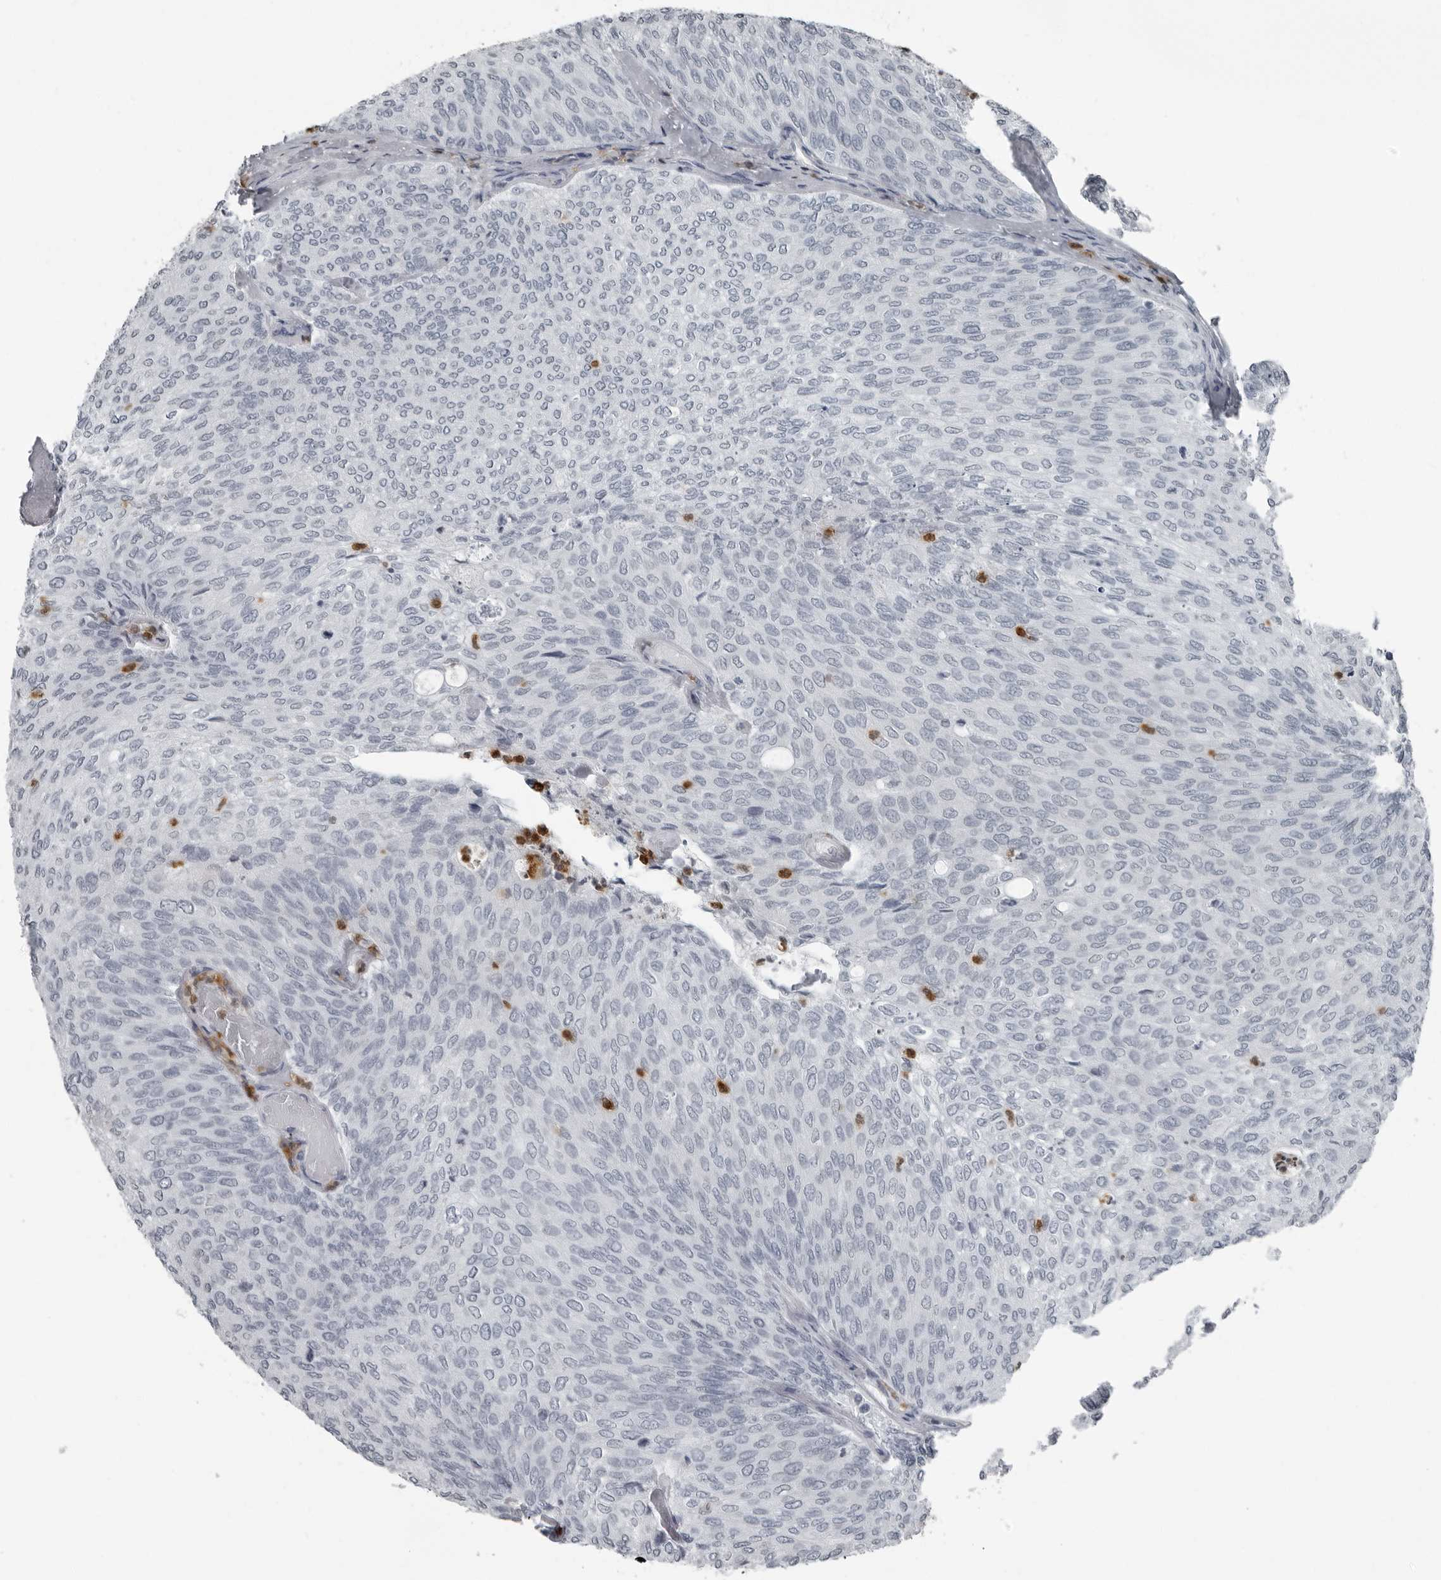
{"staining": {"intensity": "negative", "quantity": "none", "location": "none"}, "tissue": "urothelial cancer", "cell_type": "Tumor cells", "image_type": "cancer", "snomed": [{"axis": "morphology", "description": "Urothelial carcinoma, Low grade"}, {"axis": "topography", "description": "Urinary bladder"}], "caption": "DAB immunohistochemical staining of urothelial carcinoma (low-grade) demonstrates no significant positivity in tumor cells.", "gene": "RTCA", "patient": {"sex": "female", "age": 79}}